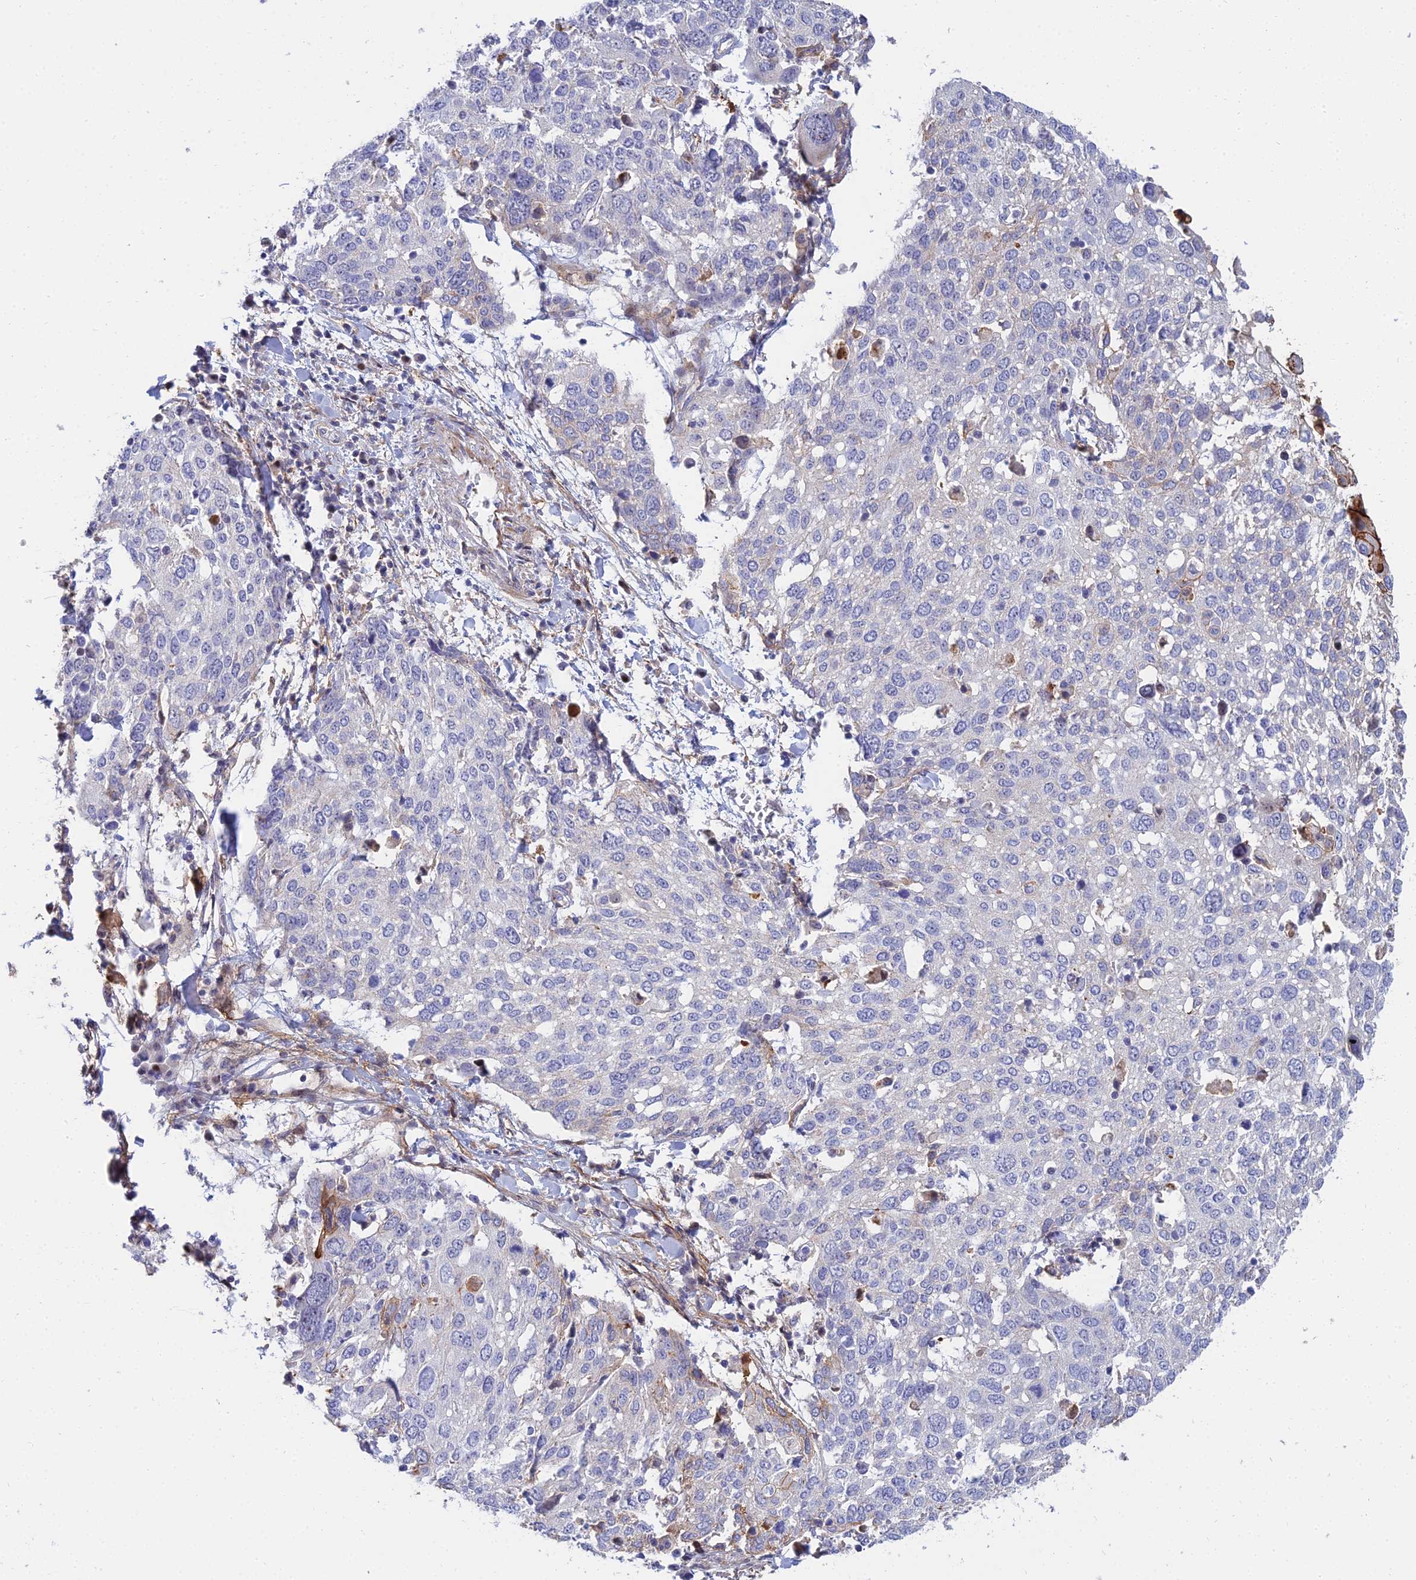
{"staining": {"intensity": "negative", "quantity": "none", "location": "none"}, "tissue": "lung cancer", "cell_type": "Tumor cells", "image_type": "cancer", "snomed": [{"axis": "morphology", "description": "Squamous cell carcinoma, NOS"}, {"axis": "topography", "description": "Lung"}], "caption": "An image of human lung squamous cell carcinoma is negative for staining in tumor cells.", "gene": "TRIM43B", "patient": {"sex": "male", "age": 65}}